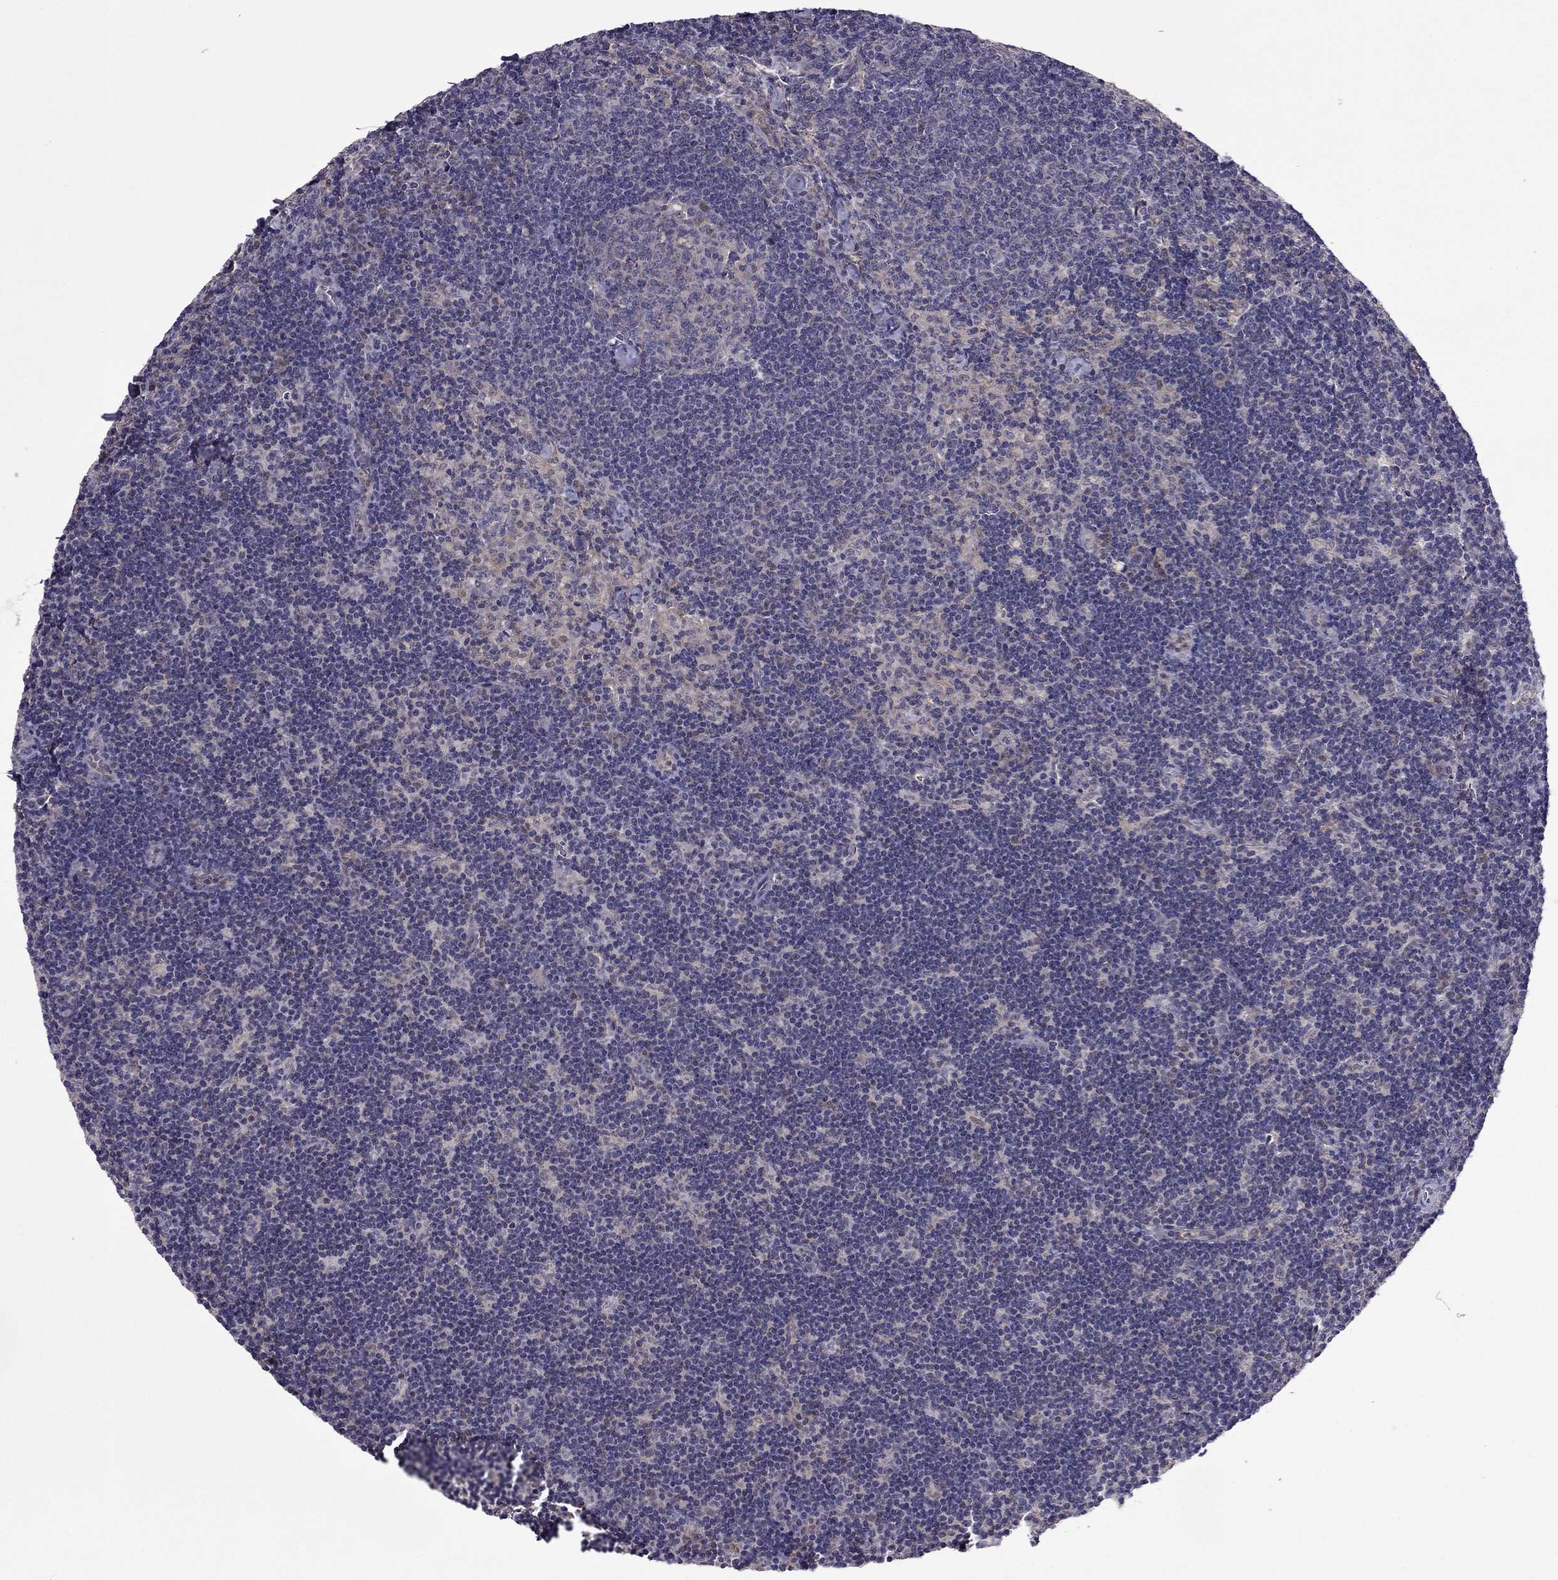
{"staining": {"intensity": "weak", "quantity": "<25%", "location": "cytoplasmic/membranous"}, "tissue": "lymph node", "cell_type": "Germinal center cells", "image_type": "normal", "snomed": [{"axis": "morphology", "description": "Normal tissue, NOS"}, {"axis": "topography", "description": "Lymph node"}], "caption": "Image shows no protein staining in germinal center cells of normal lymph node. The staining was performed using DAB to visualize the protein expression in brown, while the nuclei were stained in blue with hematoxylin (Magnification: 20x).", "gene": "CDK5", "patient": {"sex": "female", "age": 34}}